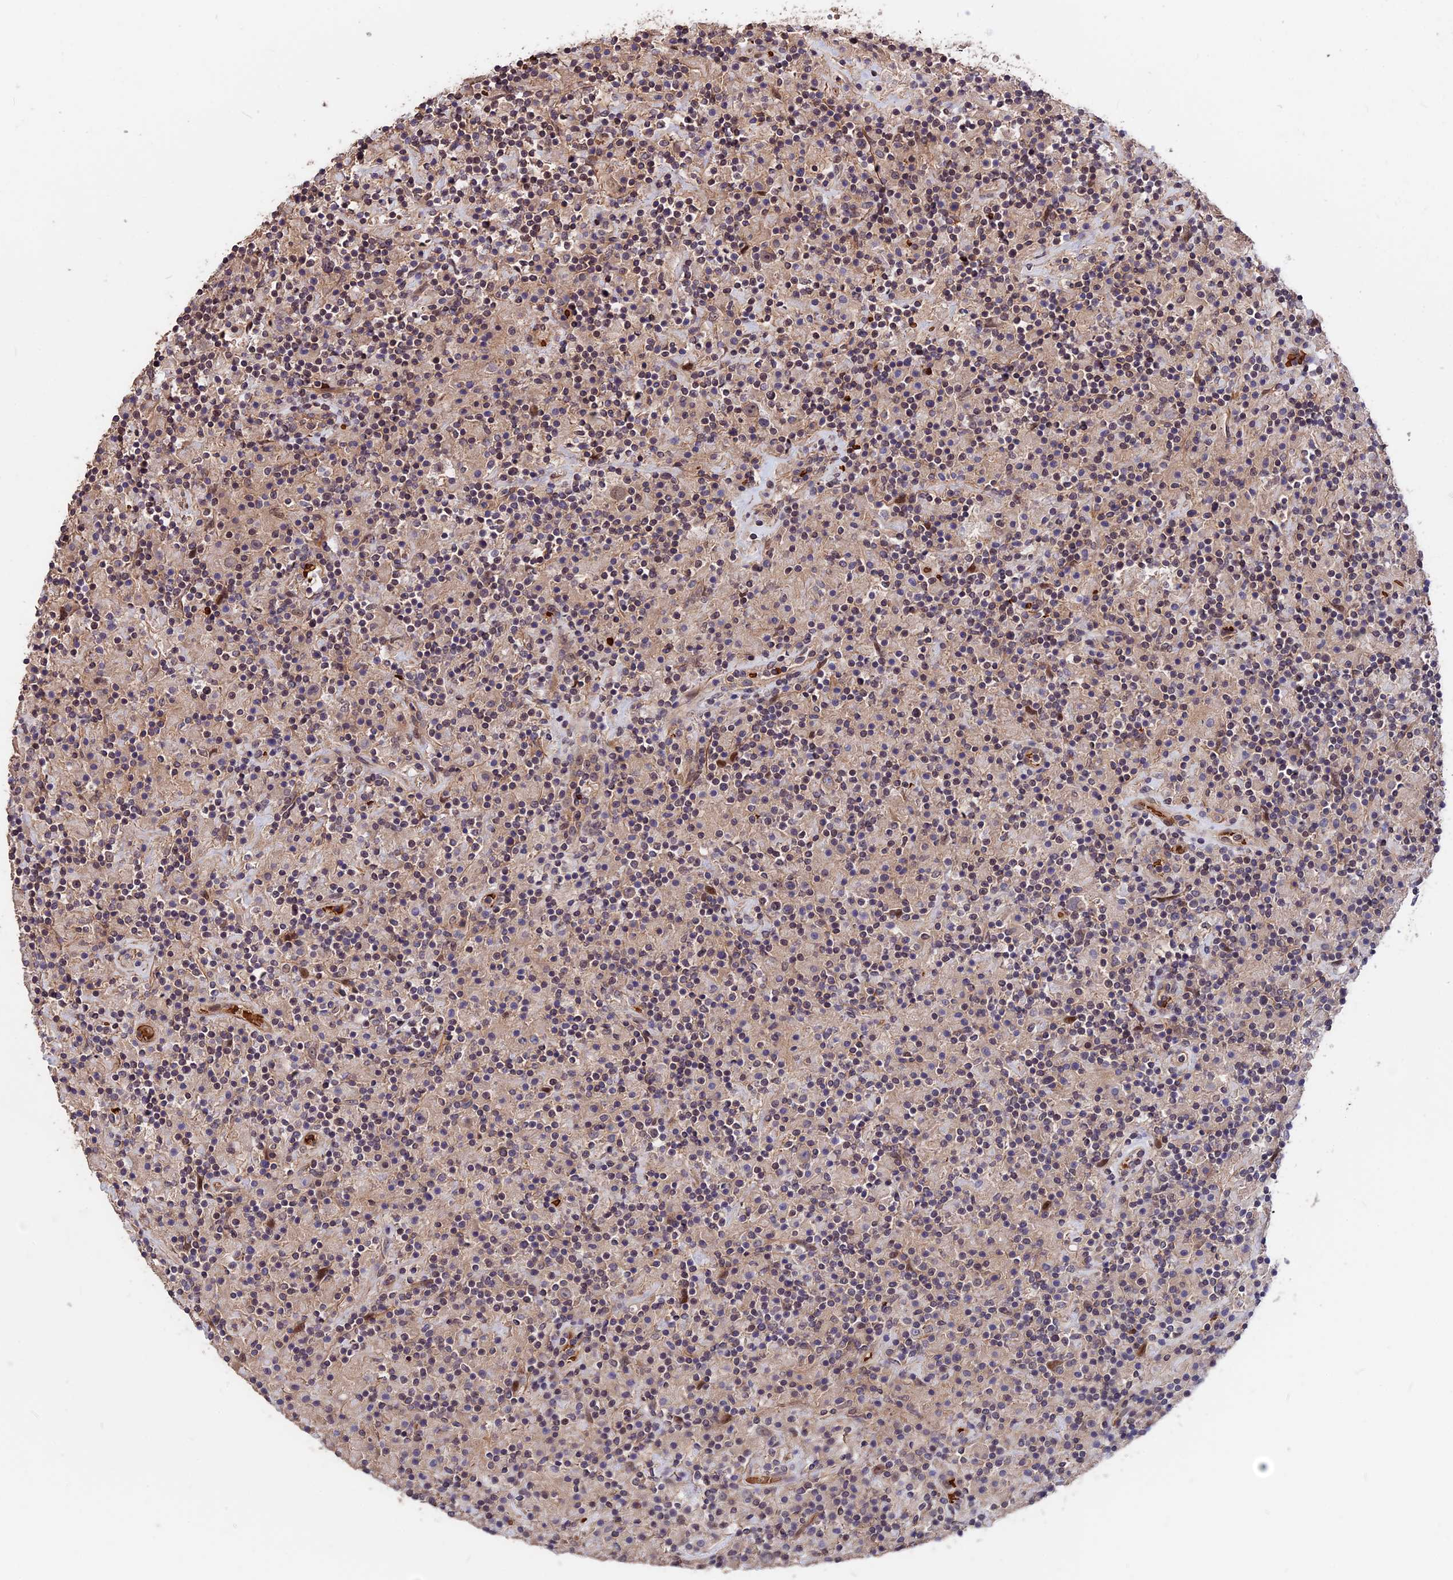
{"staining": {"intensity": "weak", "quantity": "<25%", "location": "cytoplasmic/membranous"}, "tissue": "lymphoma", "cell_type": "Tumor cells", "image_type": "cancer", "snomed": [{"axis": "morphology", "description": "Hodgkin's disease, NOS"}, {"axis": "topography", "description": "Lymph node"}], "caption": "Tumor cells show no significant staining in Hodgkin's disease.", "gene": "ZC3H10", "patient": {"sex": "male", "age": 70}}